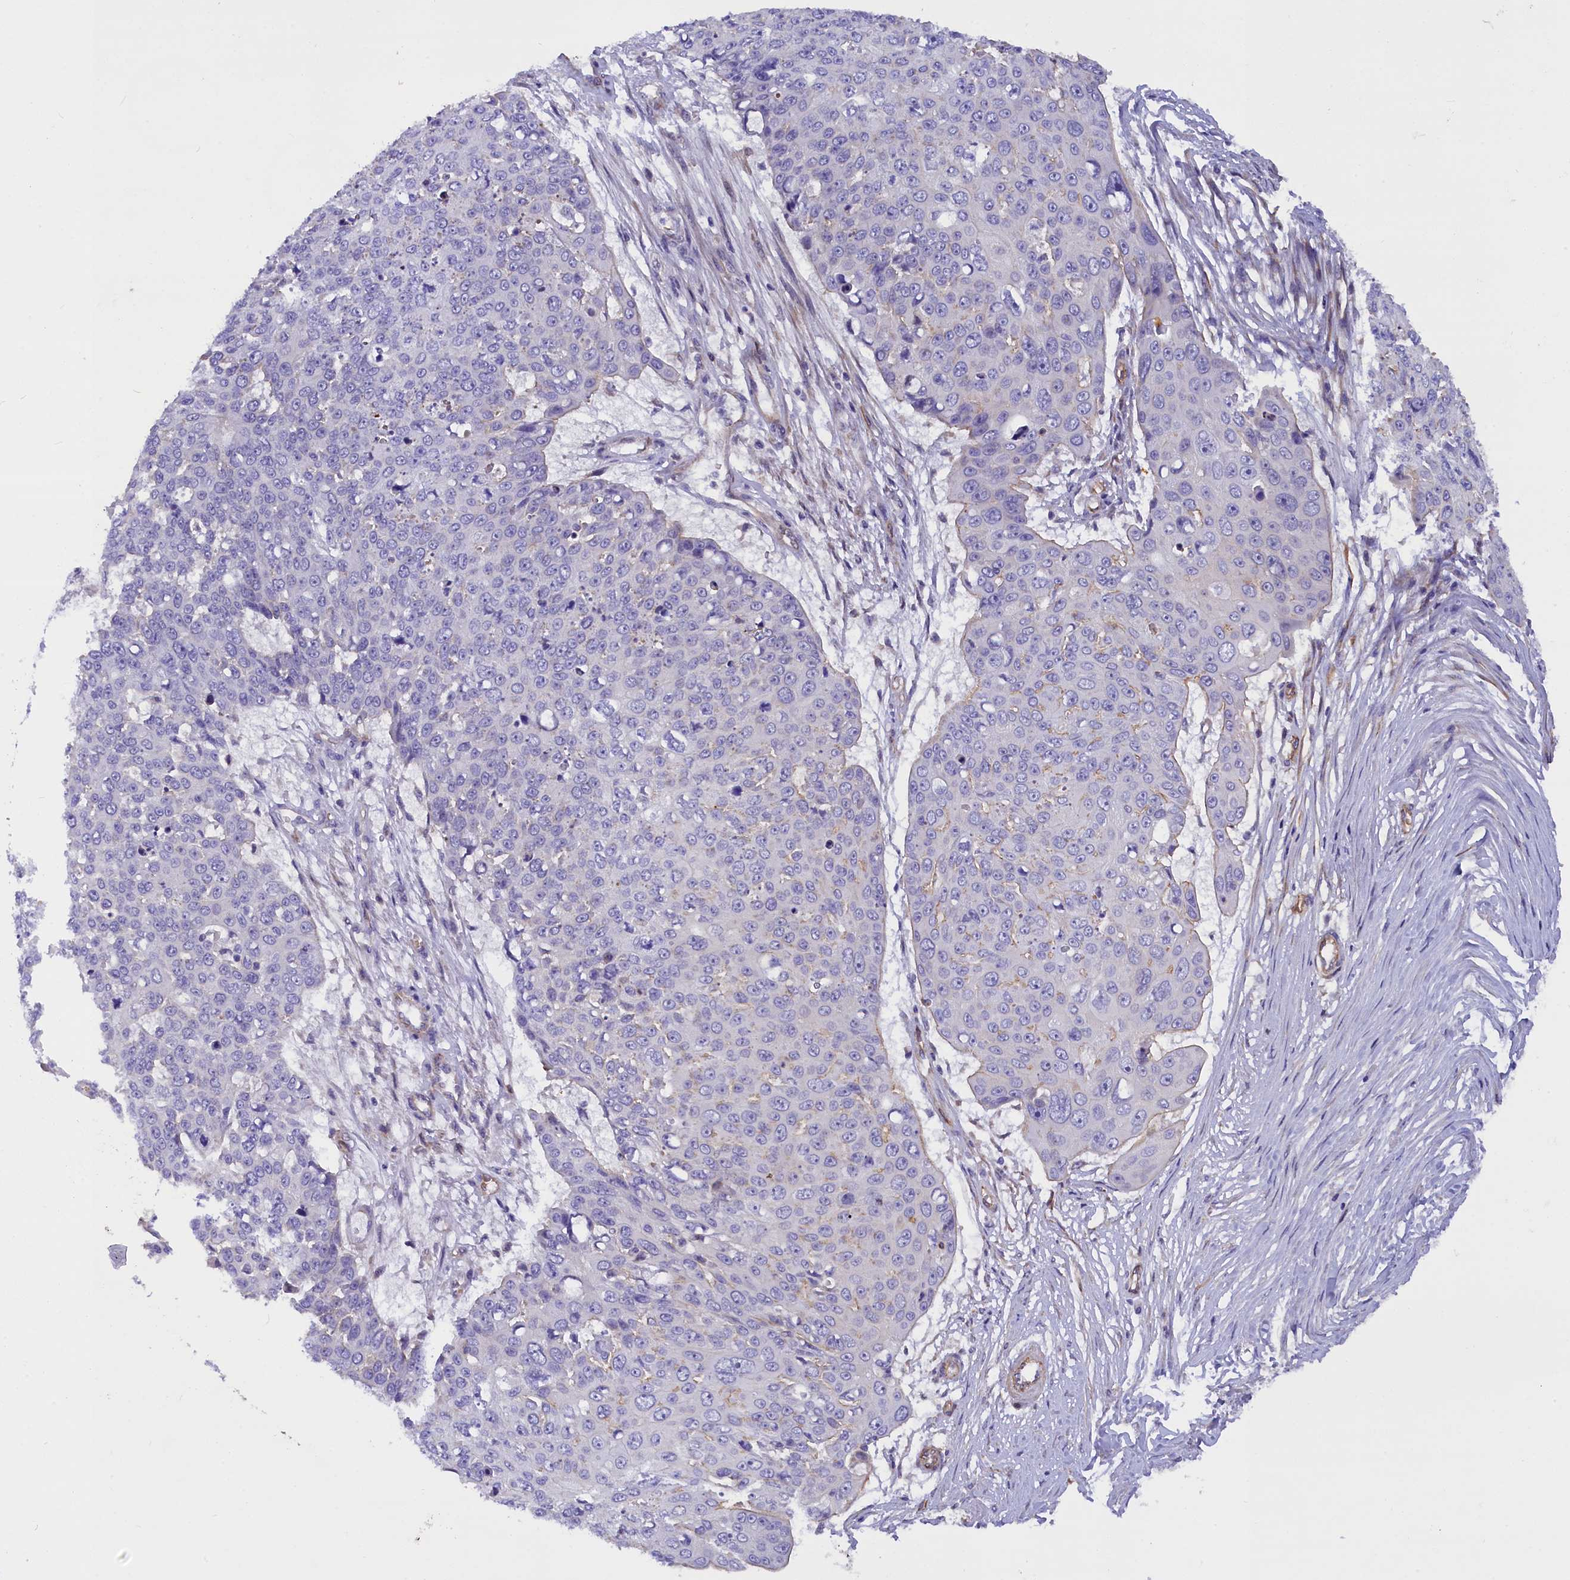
{"staining": {"intensity": "negative", "quantity": "none", "location": "none"}, "tissue": "skin cancer", "cell_type": "Tumor cells", "image_type": "cancer", "snomed": [{"axis": "morphology", "description": "Squamous cell carcinoma, NOS"}, {"axis": "topography", "description": "Skin"}], "caption": "High power microscopy image of an IHC histopathology image of skin cancer, revealing no significant staining in tumor cells.", "gene": "MED20", "patient": {"sex": "male", "age": 71}}